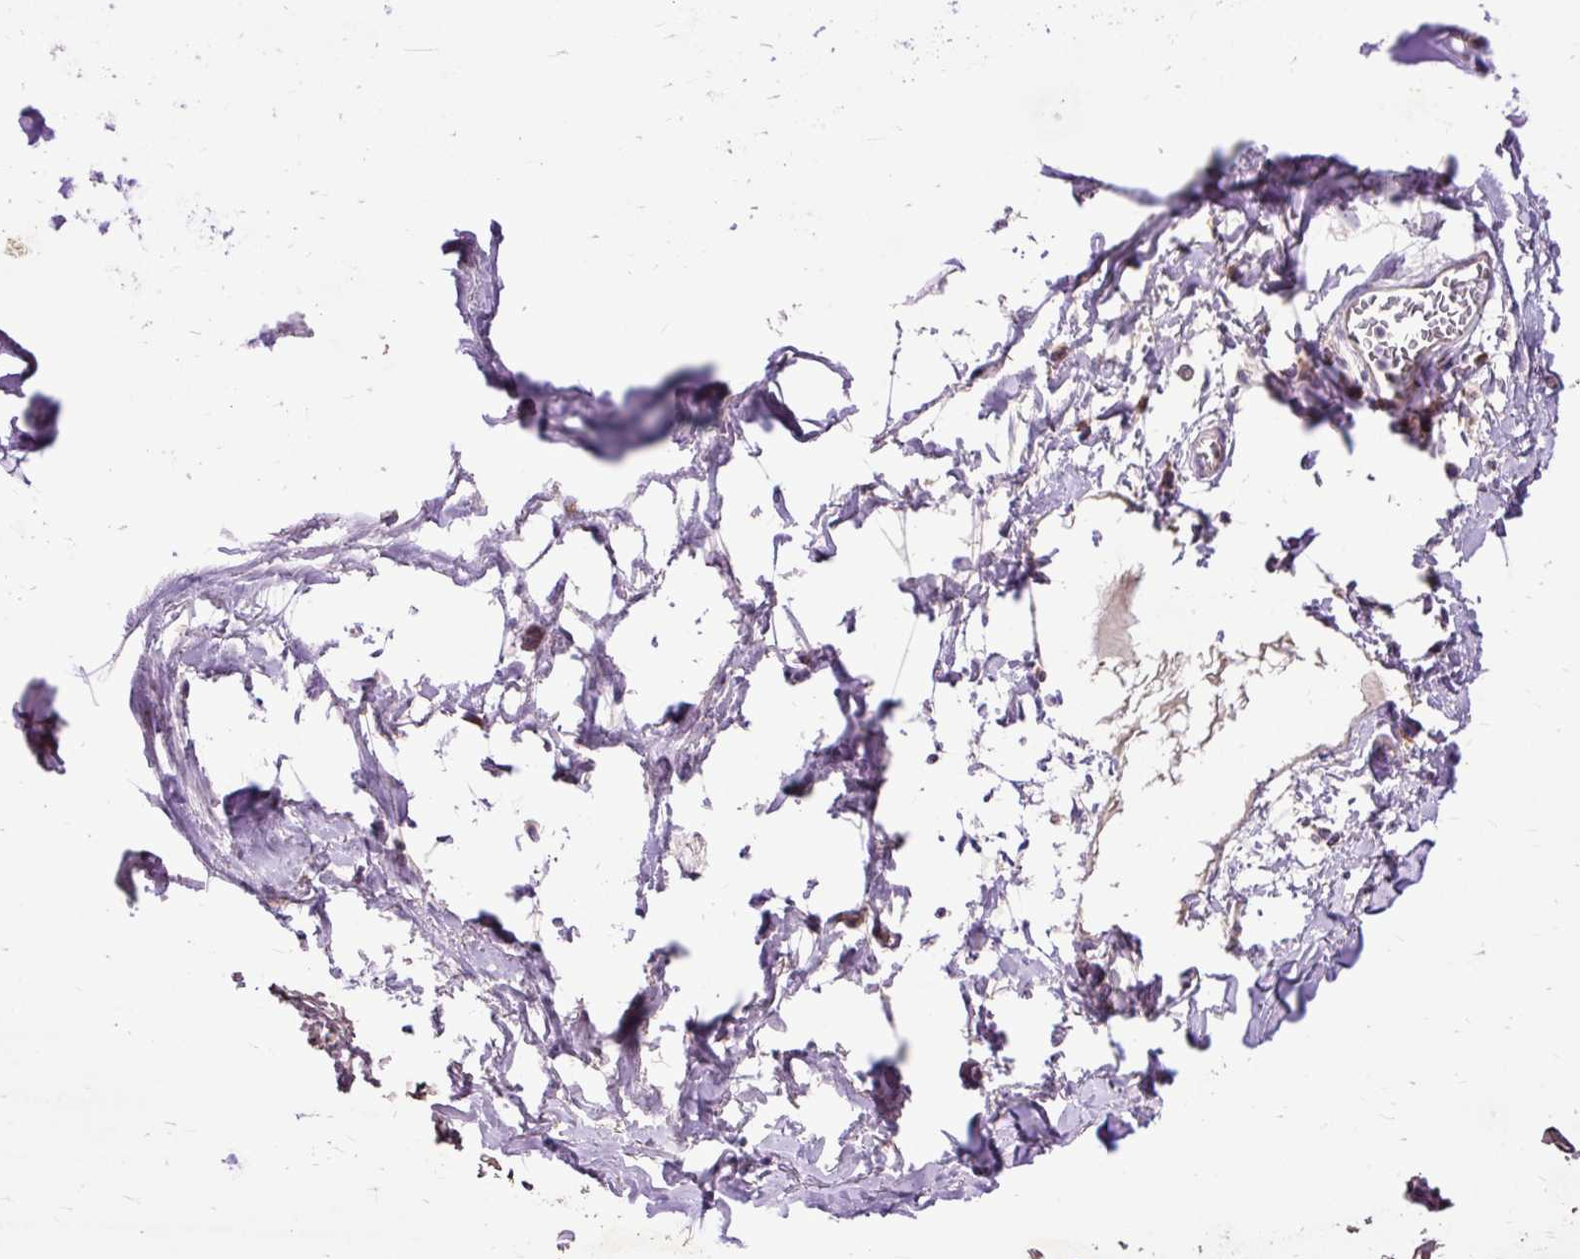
{"staining": {"intensity": "negative", "quantity": "none", "location": "none"}, "tissue": "adipose tissue", "cell_type": "Adipocytes", "image_type": "normal", "snomed": [{"axis": "morphology", "description": "Normal tissue, NOS"}, {"axis": "morphology", "description": "Degeneration, NOS"}, {"axis": "topography", "description": "Cartilage tissue"}, {"axis": "topography", "description": "Lung"}], "caption": "IHC histopathology image of benign adipose tissue: adipose tissue stained with DAB displays no significant protein staining in adipocytes.", "gene": "TOMM40", "patient": {"sex": "female", "age": 61}}